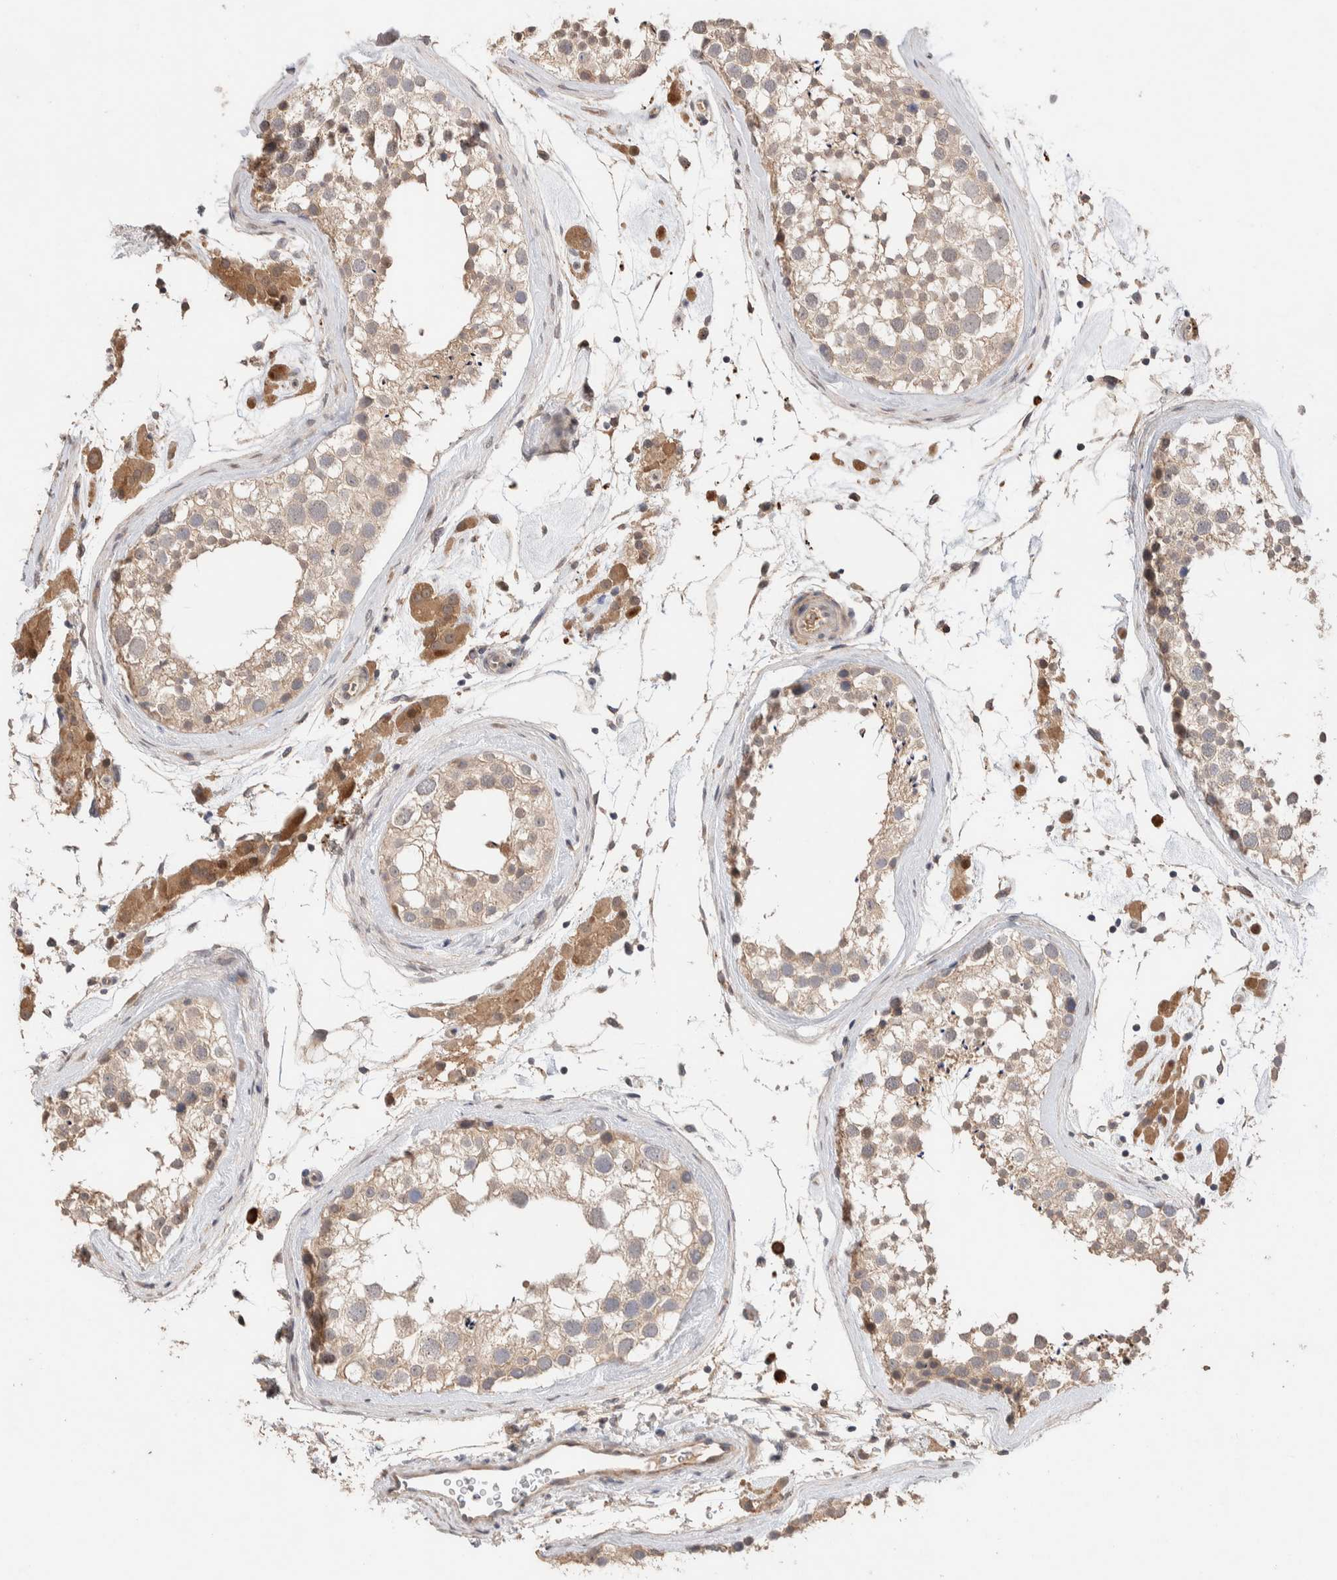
{"staining": {"intensity": "weak", "quantity": ">75%", "location": "cytoplasmic/membranous"}, "tissue": "testis", "cell_type": "Cells in seminiferous ducts", "image_type": "normal", "snomed": [{"axis": "morphology", "description": "Normal tissue, NOS"}, {"axis": "topography", "description": "Testis"}], "caption": "Weak cytoplasmic/membranous protein expression is seen in about >75% of cells in seminiferous ducts in testis. Nuclei are stained in blue.", "gene": "CASK", "patient": {"sex": "male", "age": 46}}